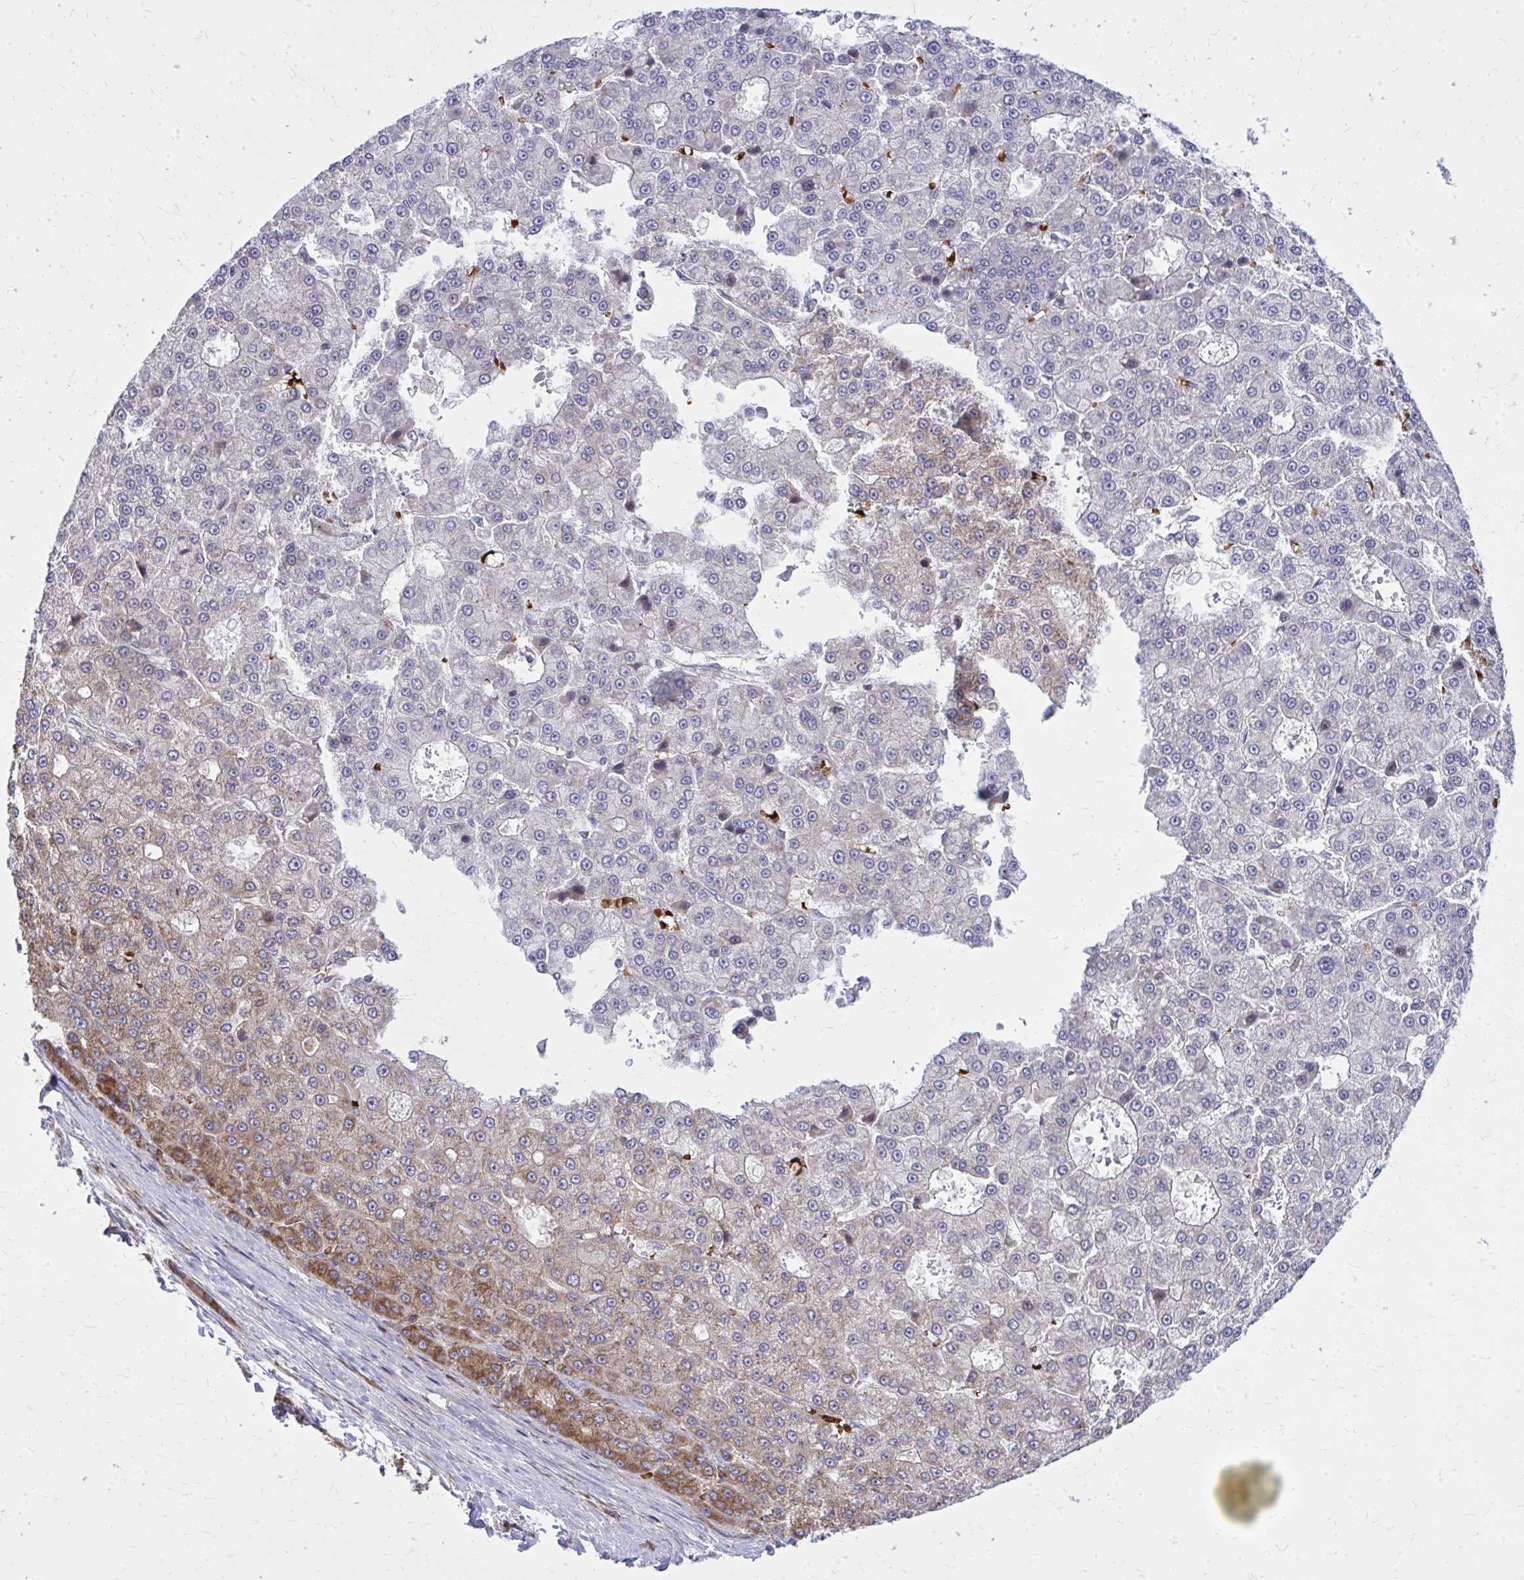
{"staining": {"intensity": "moderate", "quantity": "<25%", "location": "cytoplasmic/membranous"}, "tissue": "liver cancer", "cell_type": "Tumor cells", "image_type": "cancer", "snomed": [{"axis": "morphology", "description": "Carcinoma, Hepatocellular, NOS"}, {"axis": "topography", "description": "Liver"}], "caption": "Tumor cells display moderate cytoplasmic/membranous expression in about <25% of cells in liver cancer.", "gene": "PDK4", "patient": {"sex": "male", "age": 70}}